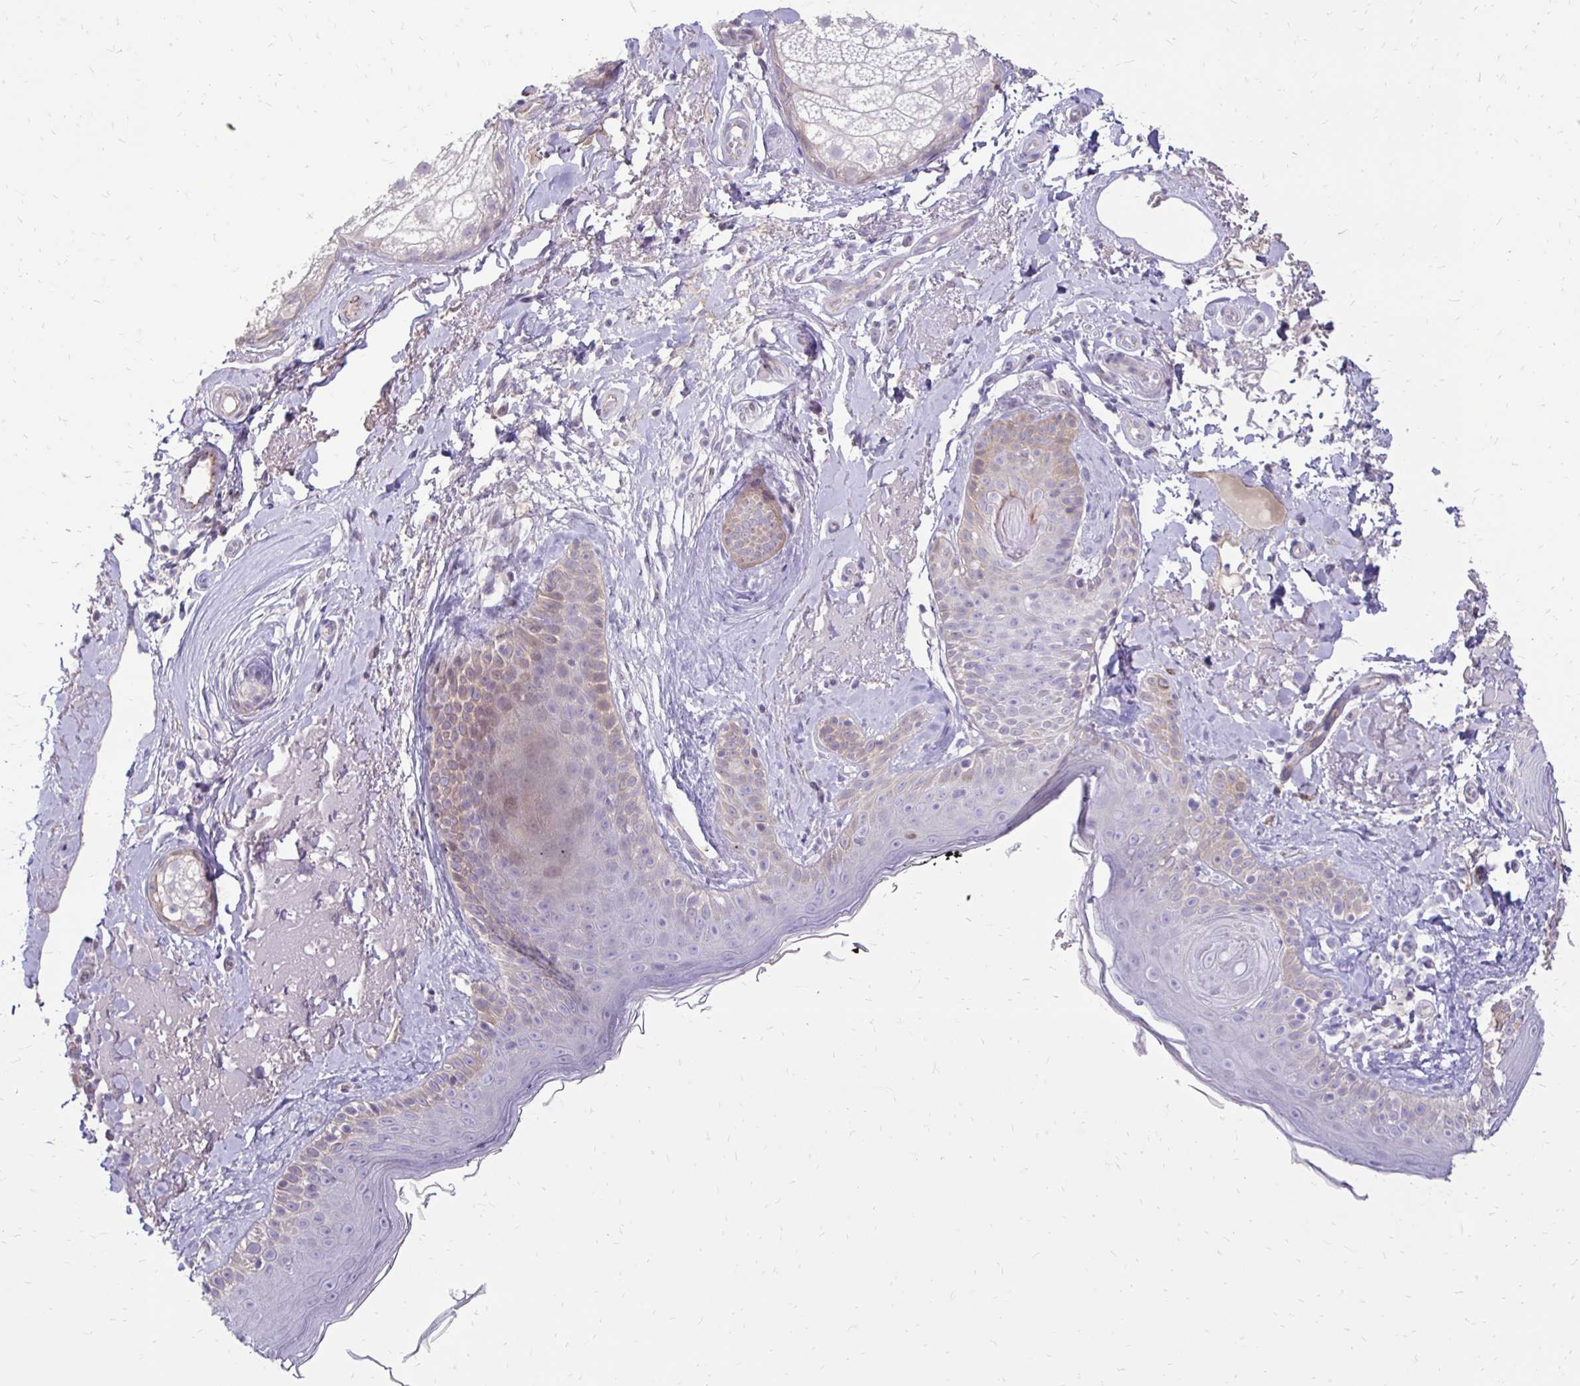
{"staining": {"intensity": "negative", "quantity": "none", "location": "none"}, "tissue": "skin", "cell_type": "Fibroblasts", "image_type": "normal", "snomed": [{"axis": "morphology", "description": "Normal tissue, NOS"}, {"axis": "topography", "description": "Skin"}], "caption": "This image is of unremarkable skin stained with immunohistochemistry (IHC) to label a protein in brown with the nuclei are counter-stained blue. There is no expression in fibroblasts. The staining is performed using DAB (3,3'-diaminobenzidine) brown chromogen with nuclei counter-stained in using hematoxylin.", "gene": "GAS2", "patient": {"sex": "male", "age": 73}}